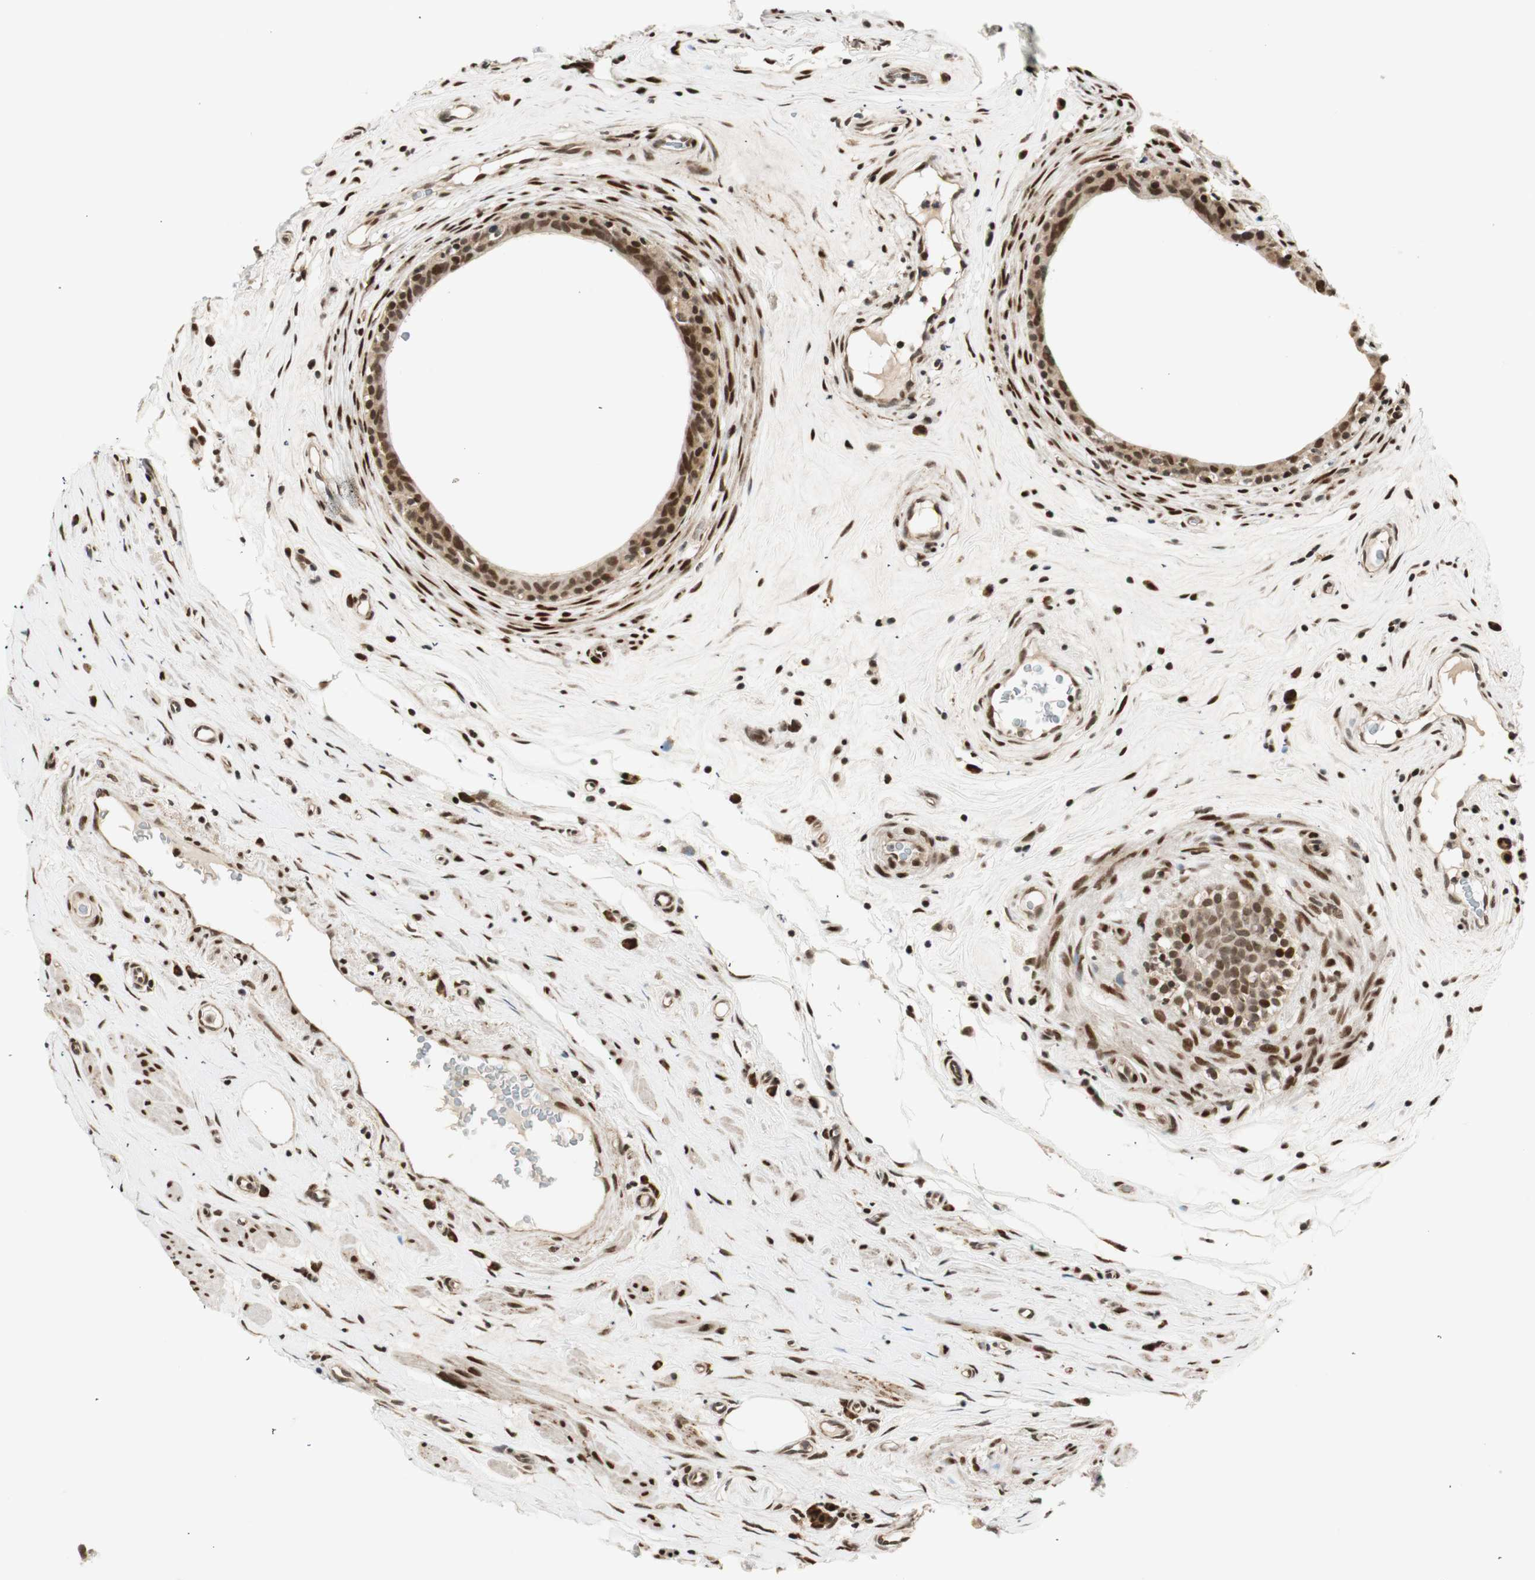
{"staining": {"intensity": "moderate", "quantity": ">75%", "location": "nuclear"}, "tissue": "epididymis", "cell_type": "Glandular cells", "image_type": "normal", "snomed": [{"axis": "morphology", "description": "Normal tissue, NOS"}, {"axis": "morphology", "description": "Inflammation, NOS"}, {"axis": "topography", "description": "Epididymis"}], "caption": "Immunohistochemistry of benign epididymis demonstrates medium levels of moderate nuclear expression in approximately >75% of glandular cells.", "gene": "RING1", "patient": {"sex": "male", "age": 84}}